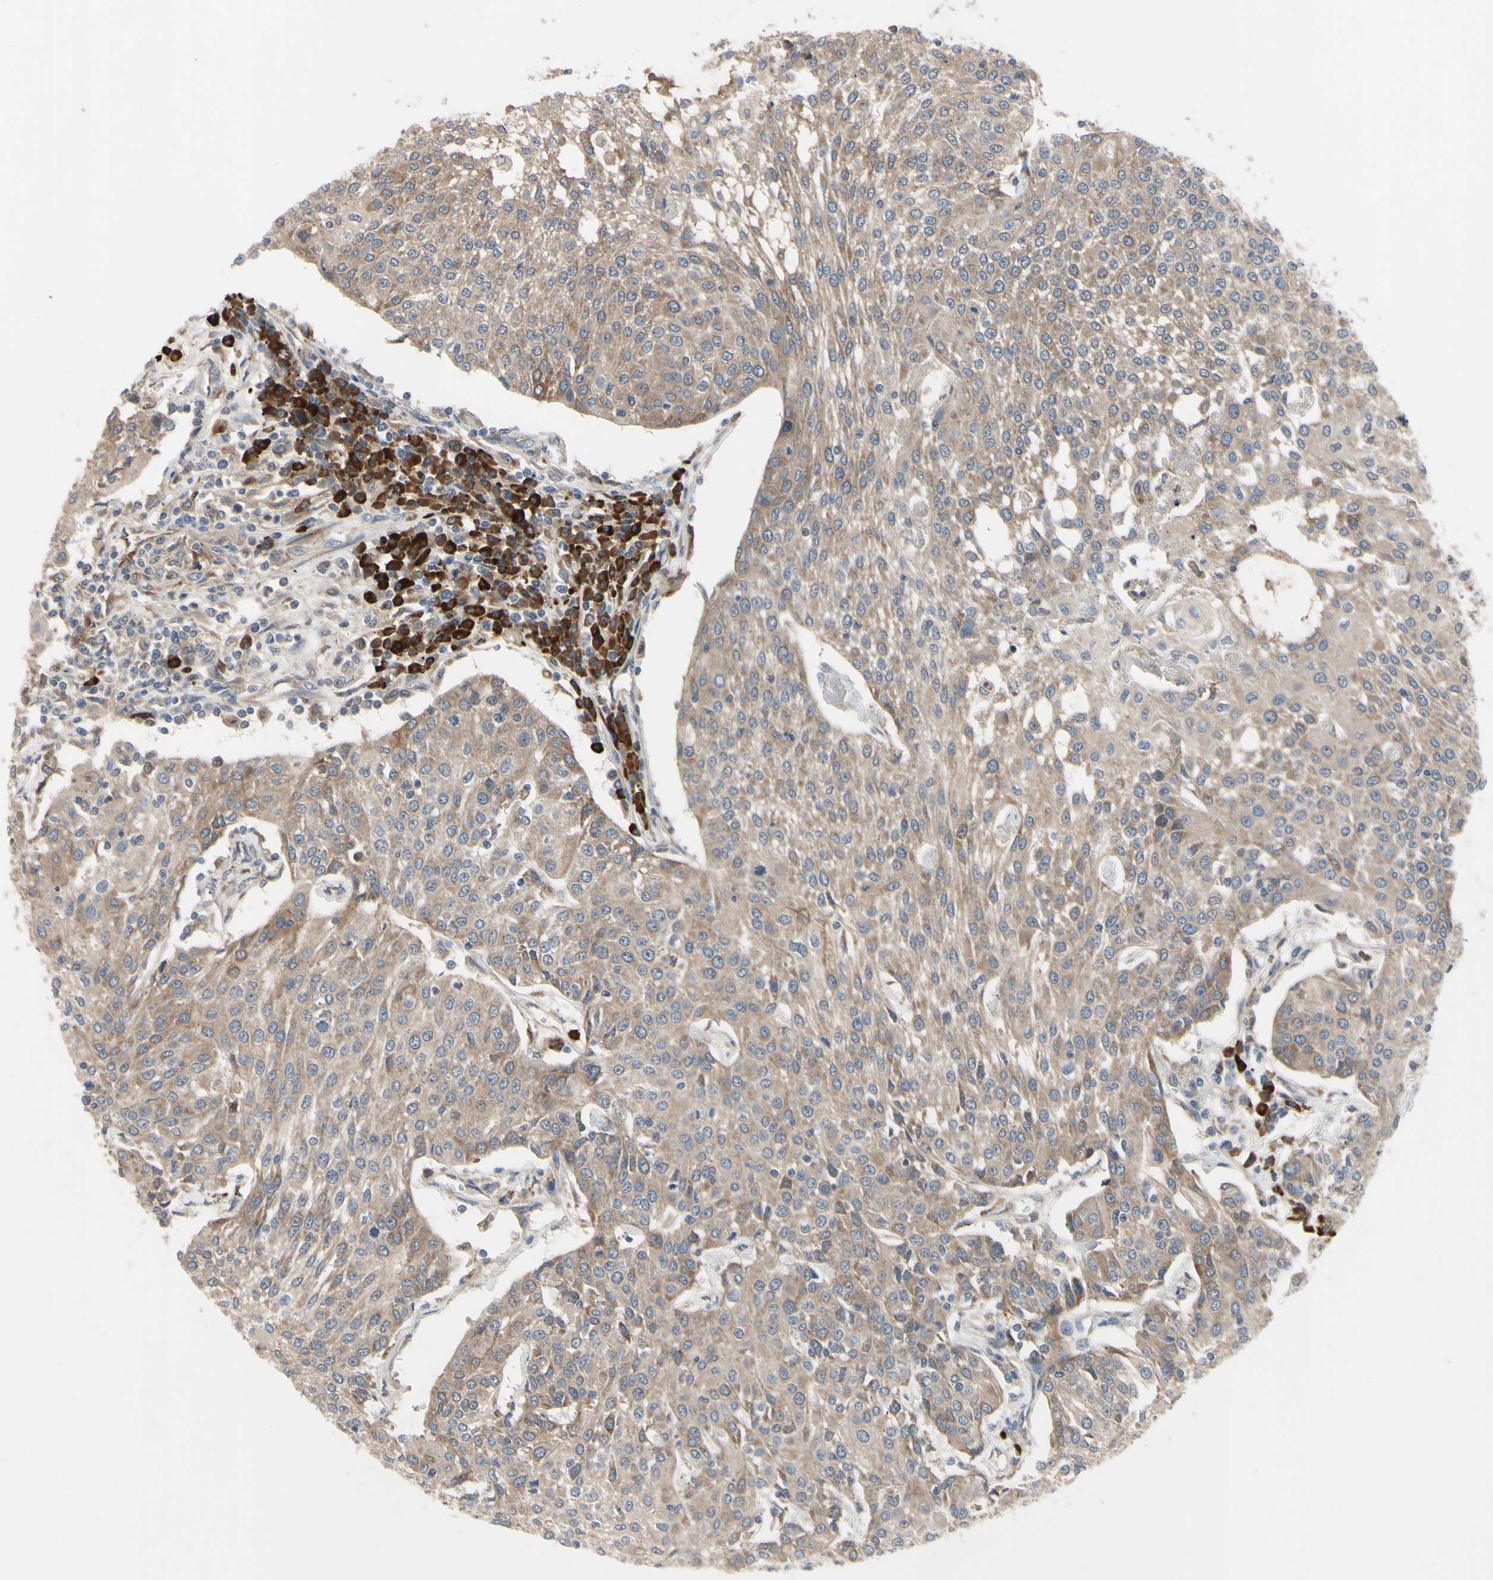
{"staining": {"intensity": "weak", "quantity": ">75%", "location": "cytoplasmic/membranous"}, "tissue": "urothelial cancer", "cell_type": "Tumor cells", "image_type": "cancer", "snomed": [{"axis": "morphology", "description": "Urothelial carcinoma, High grade"}, {"axis": "topography", "description": "Urinary bladder"}], "caption": "Immunohistochemistry (IHC) histopathology image of human urothelial carcinoma (high-grade) stained for a protein (brown), which demonstrates low levels of weak cytoplasmic/membranous staining in approximately >75% of tumor cells.", "gene": "XIAP", "patient": {"sex": "female", "age": 85}}